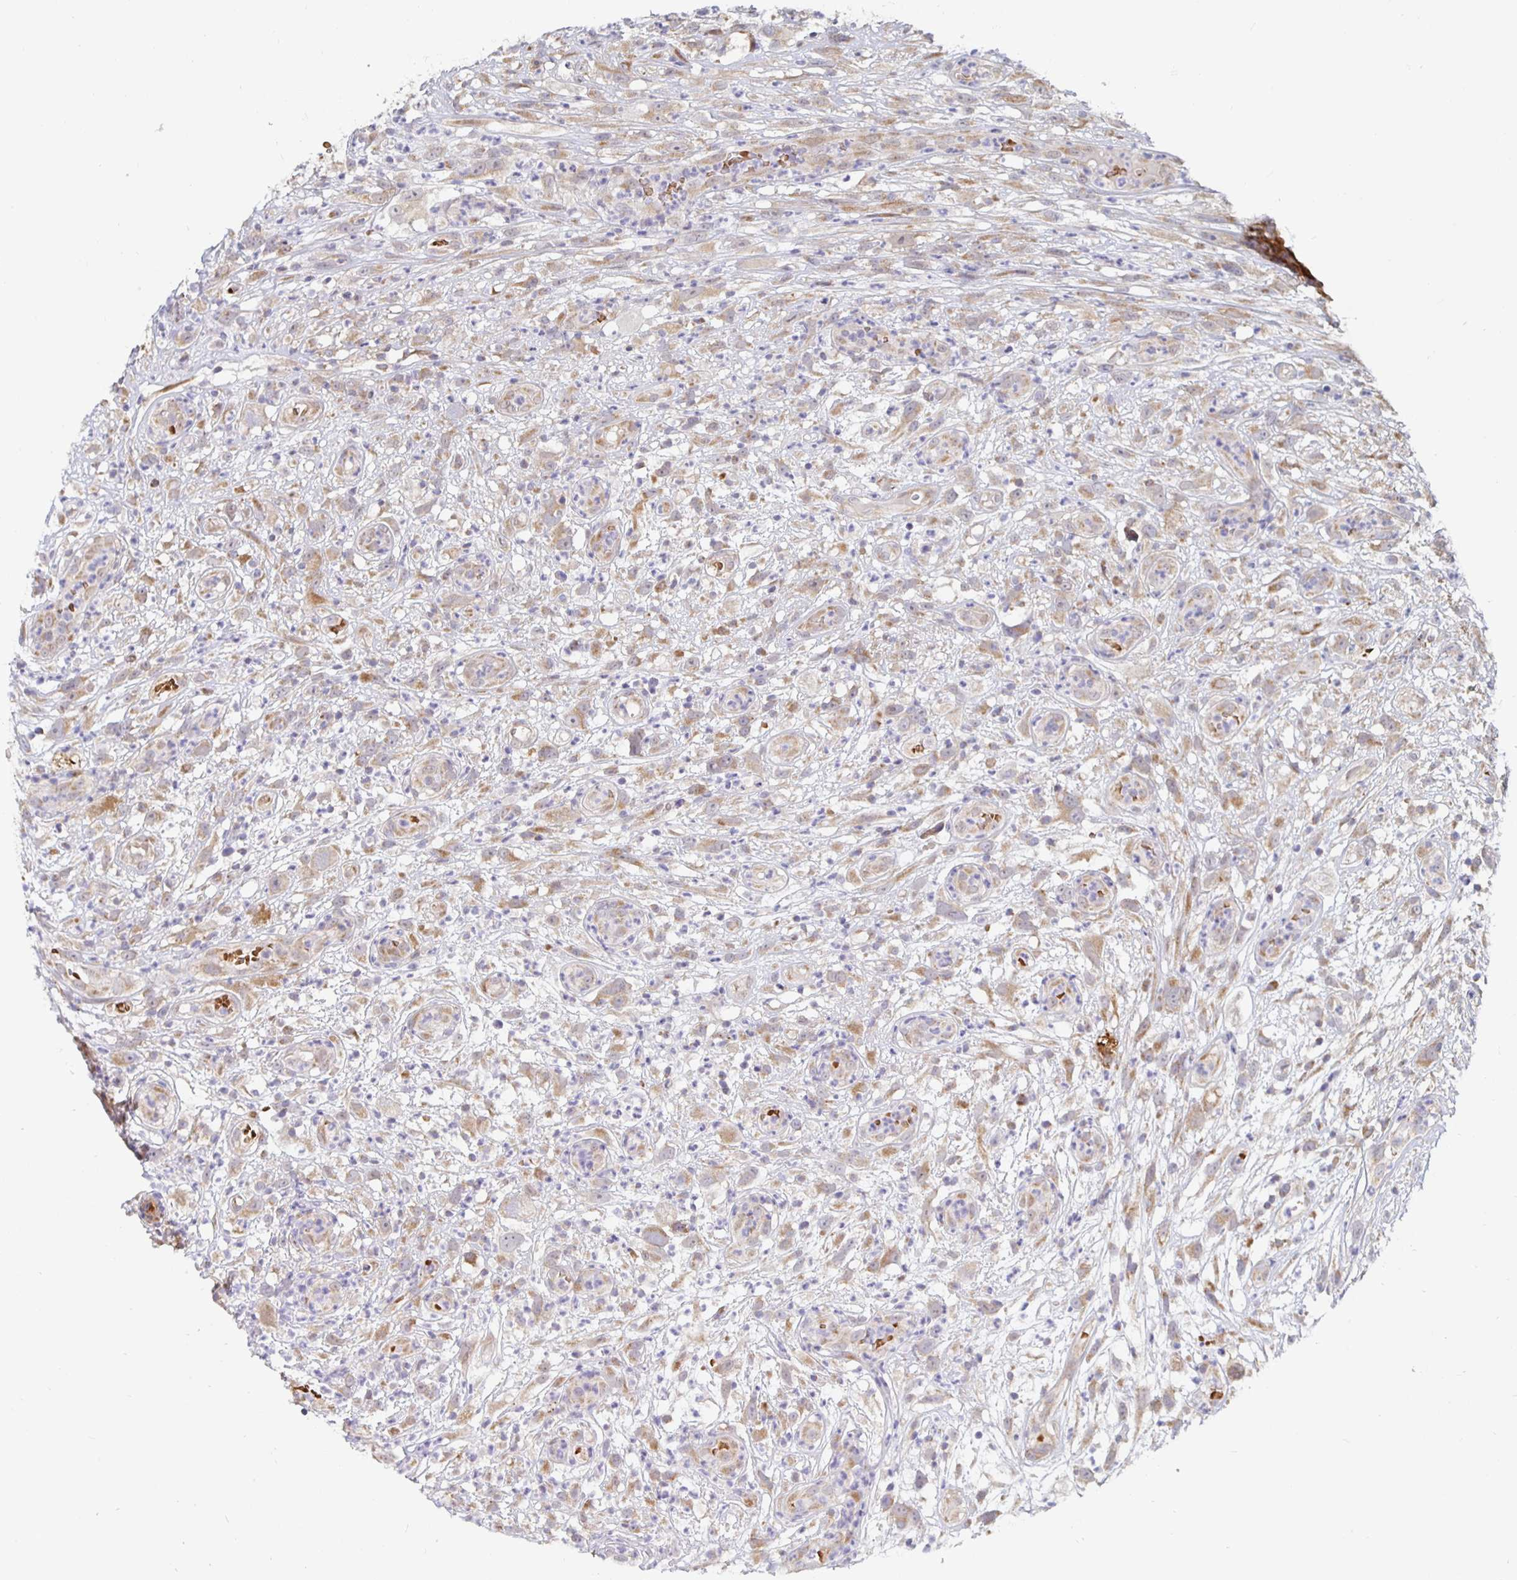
{"staining": {"intensity": "weak", "quantity": ">75%", "location": "cytoplasmic/membranous"}, "tissue": "head and neck cancer", "cell_type": "Tumor cells", "image_type": "cancer", "snomed": [{"axis": "morphology", "description": "Squamous cell carcinoma, NOS"}, {"axis": "topography", "description": "Head-Neck"}], "caption": "A brown stain labels weak cytoplasmic/membranous staining of a protein in head and neck squamous cell carcinoma tumor cells.", "gene": "MRPL28", "patient": {"sex": "male", "age": 65}}